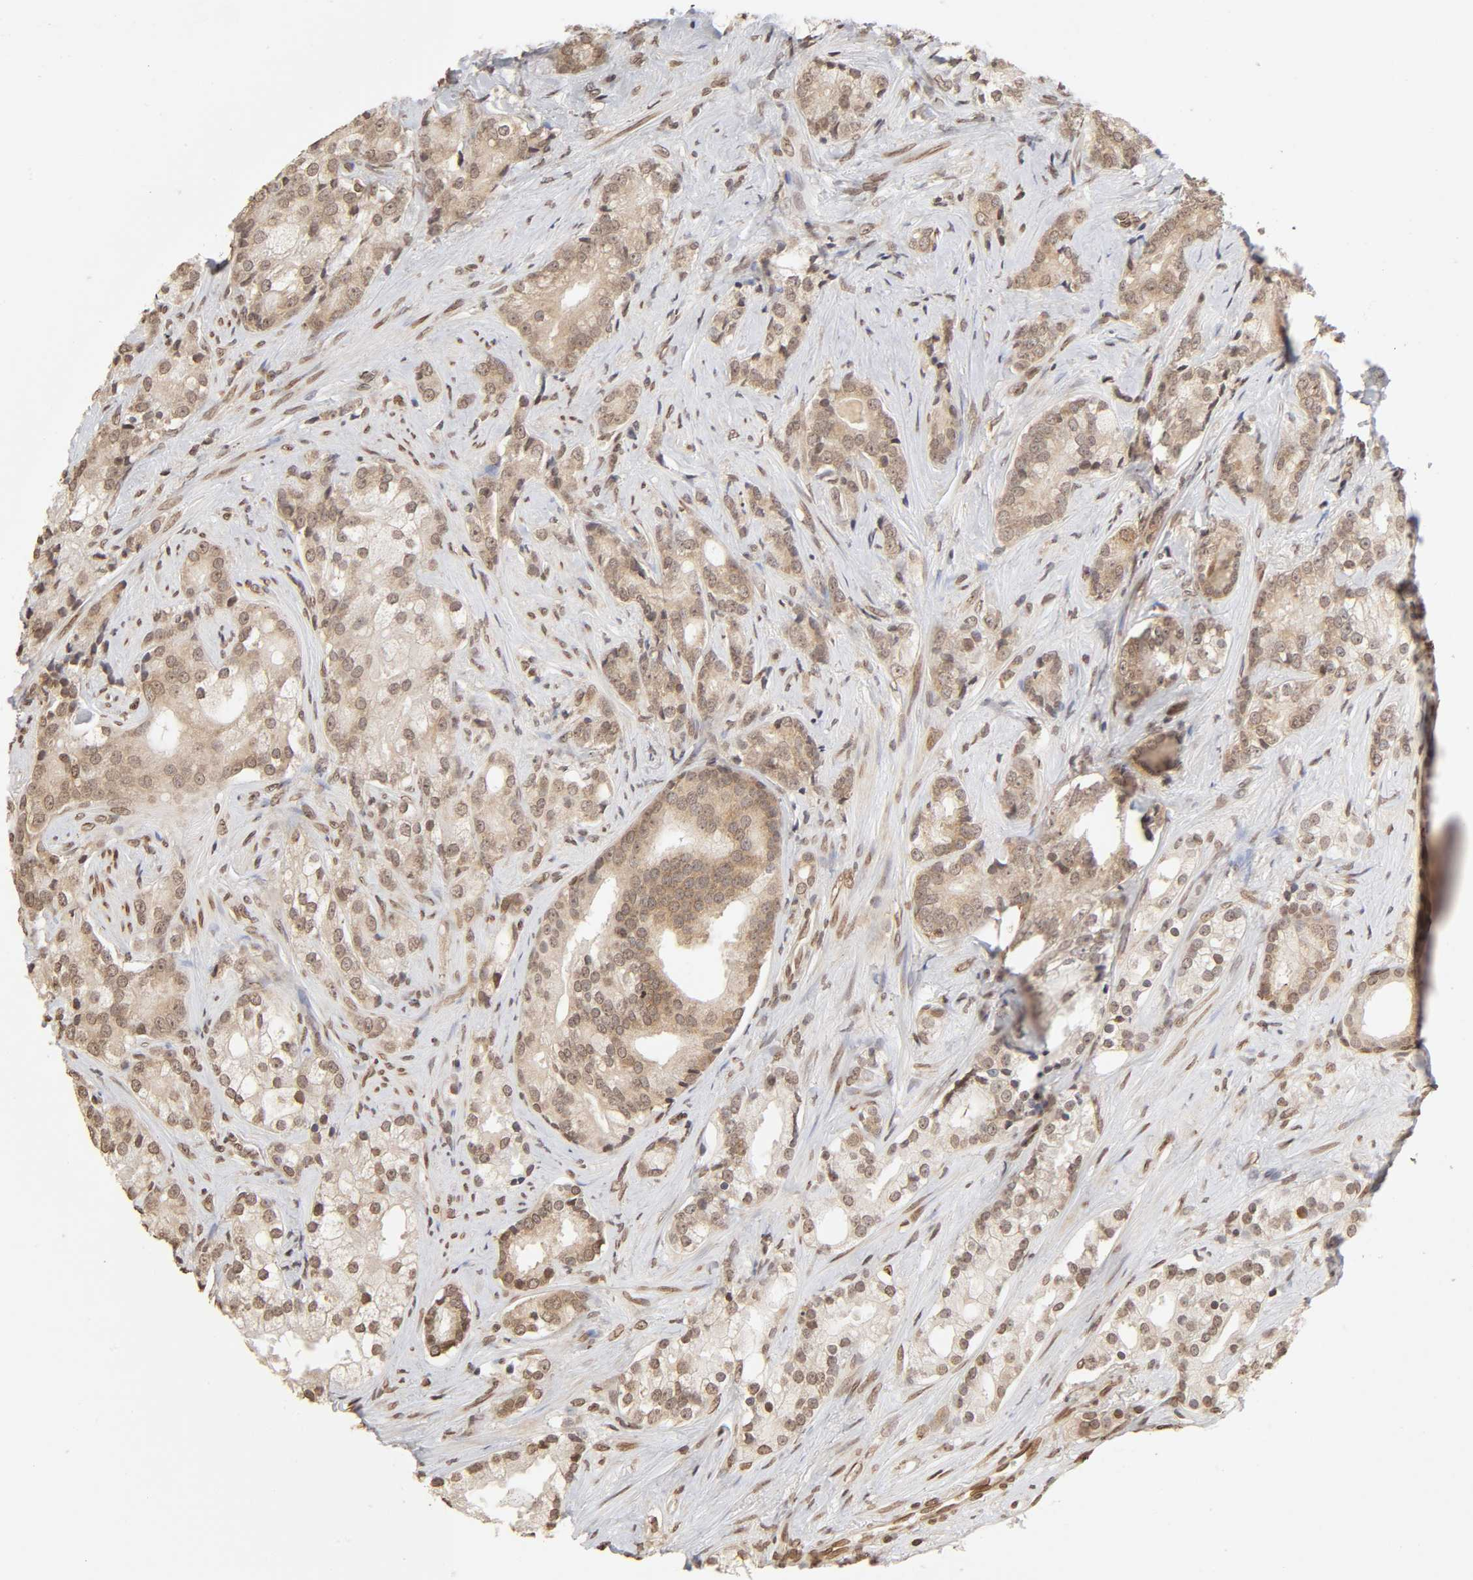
{"staining": {"intensity": "weak", "quantity": ">75%", "location": "cytoplasmic/membranous"}, "tissue": "prostate cancer", "cell_type": "Tumor cells", "image_type": "cancer", "snomed": [{"axis": "morphology", "description": "Adenocarcinoma, Low grade"}, {"axis": "topography", "description": "Prostate"}], "caption": "Immunohistochemical staining of human prostate low-grade adenocarcinoma exhibits low levels of weak cytoplasmic/membranous positivity in approximately >75% of tumor cells.", "gene": "MLLT6", "patient": {"sex": "male", "age": 58}}